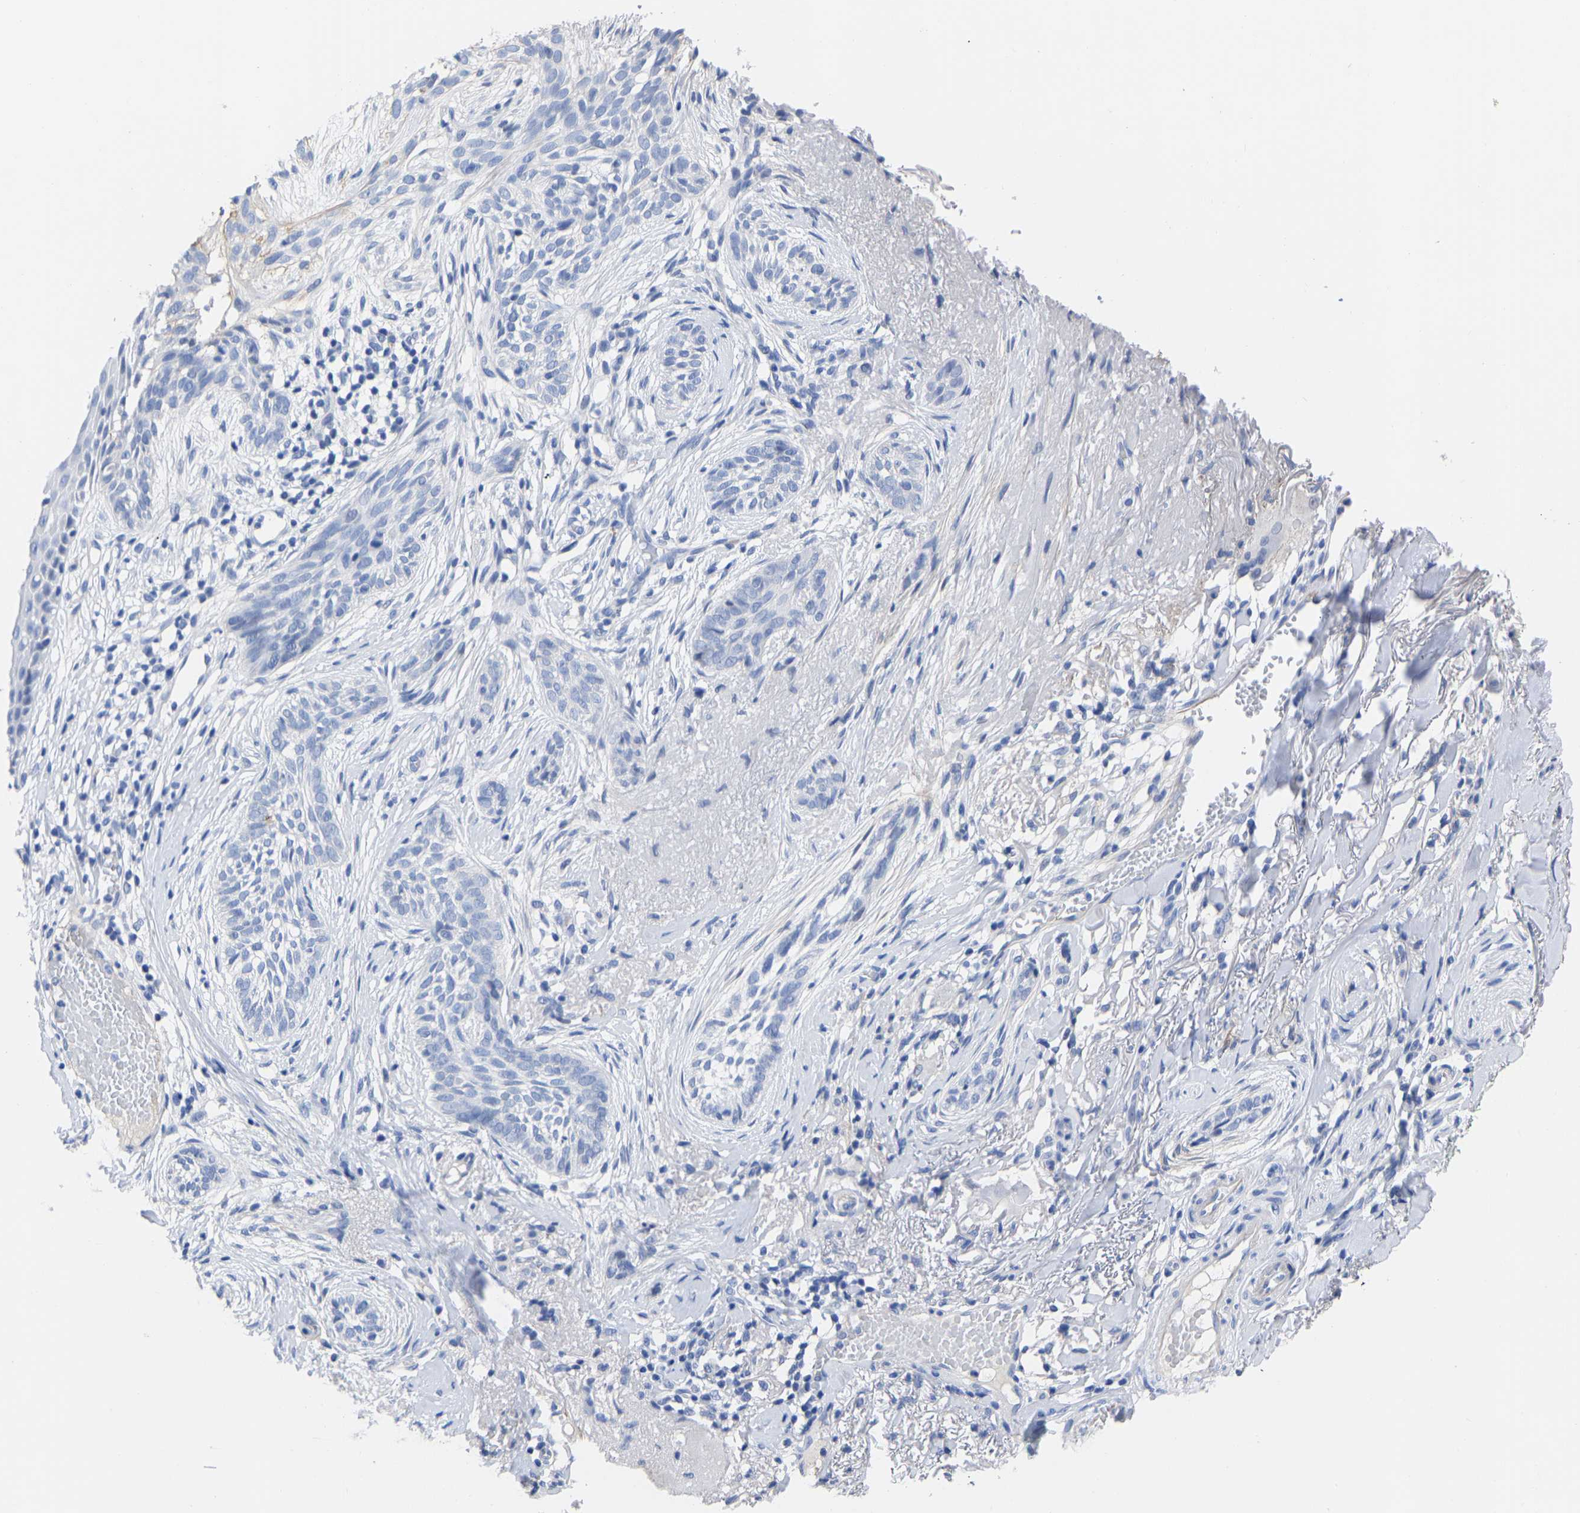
{"staining": {"intensity": "negative", "quantity": "none", "location": "none"}, "tissue": "skin cancer", "cell_type": "Tumor cells", "image_type": "cancer", "snomed": [{"axis": "morphology", "description": "Basal cell carcinoma"}, {"axis": "topography", "description": "Skin"}], "caption": "Protein analysis of skin basal cell carcinoma reveals no significant staining in tumor cells. (DAB immunohistochemistry, high magnification).", "gene": "GPA33", "patient": {"sex": "female", "age": 88}}